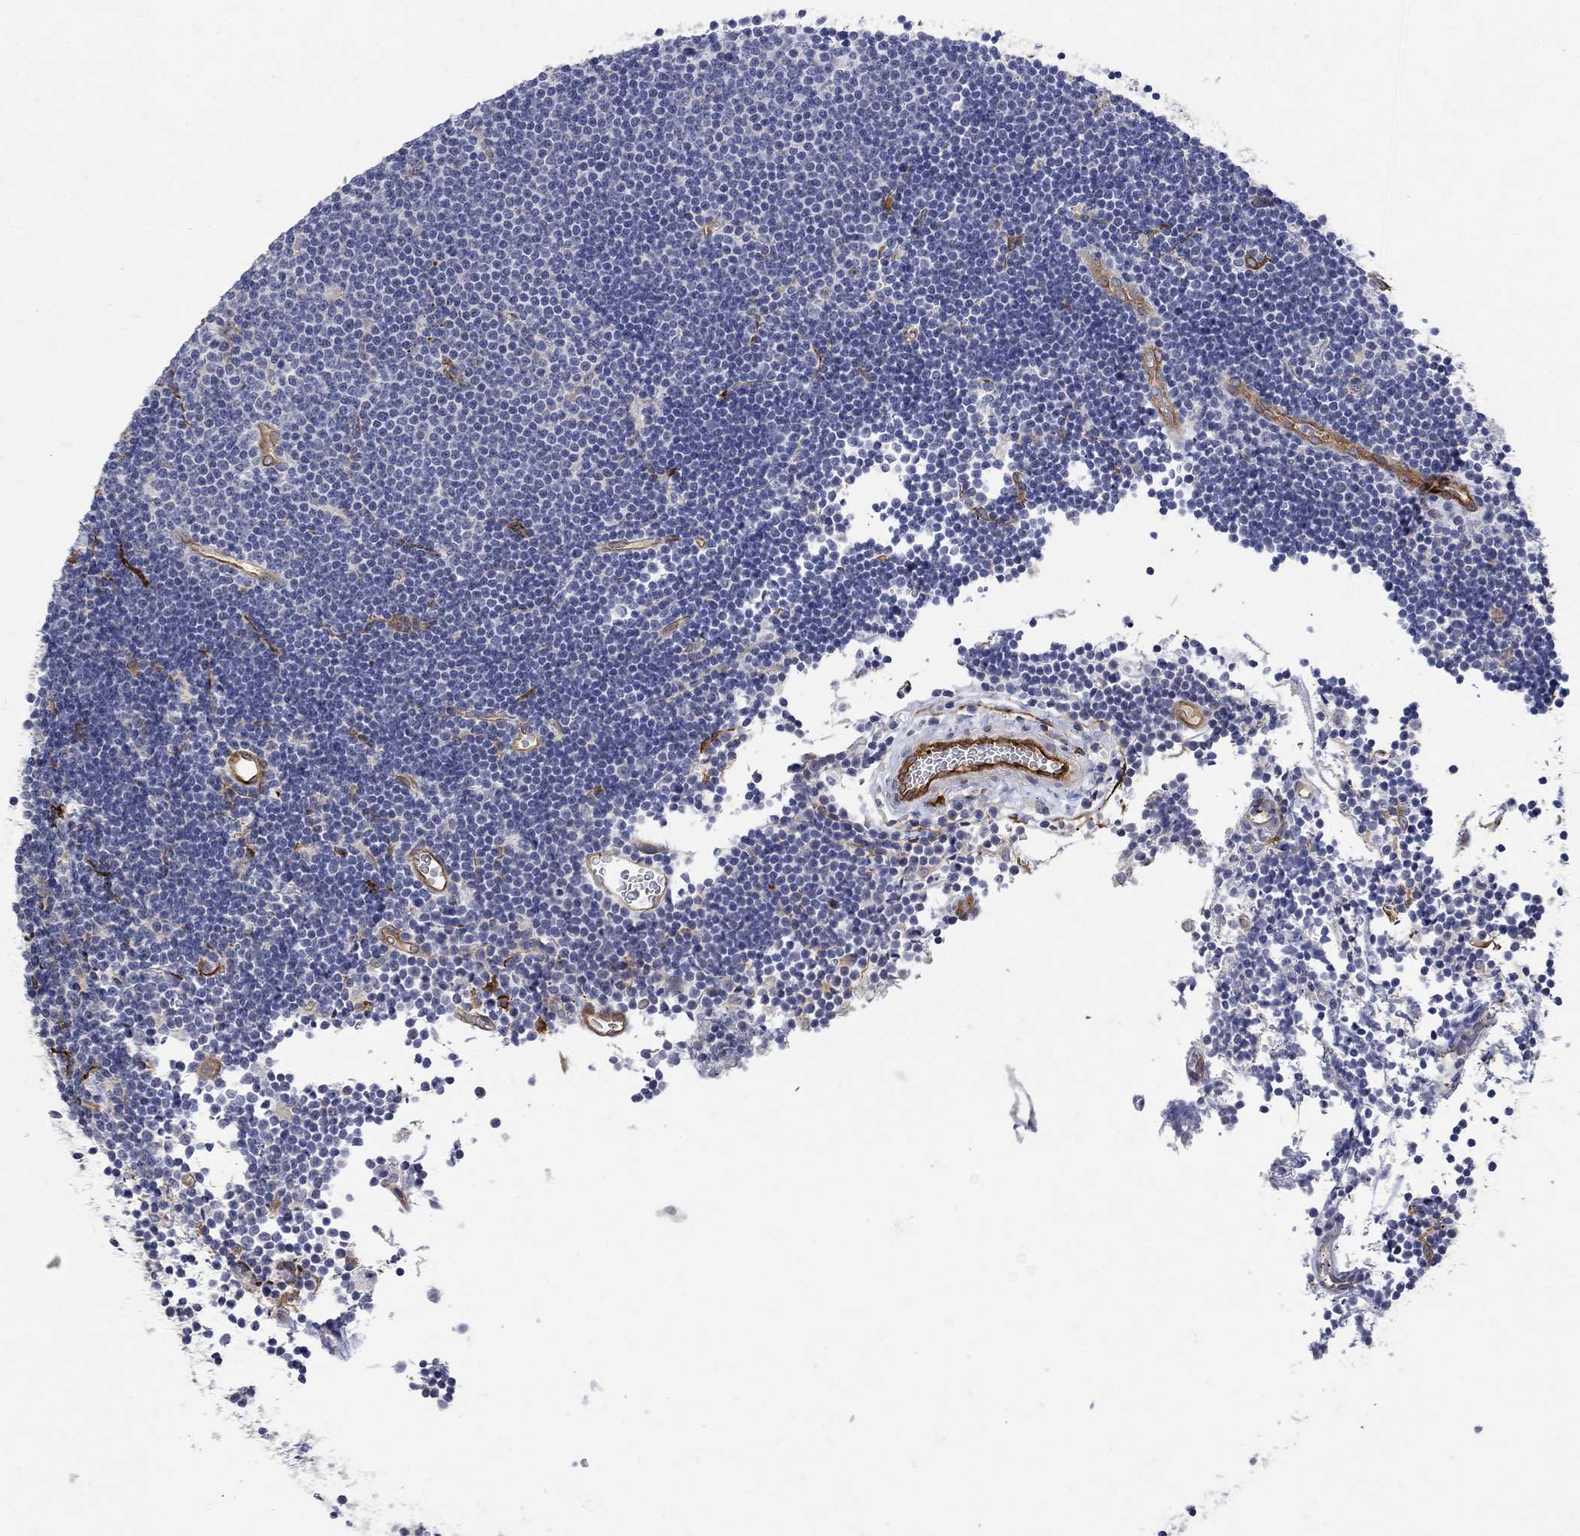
{"staining": {"intensity": "negative", "quantity": "none", "location": "none"}, "tissue": "lymphoma", "cell_type": "Tumor cells", "image_type": "cancer", "snomed": [{"axis": "morphology", "description": "Malignant lymphoma, non-Hodgkin's type, Low grade"}, {"axis": "topography", "description": "Brain"}], "caption": "This photomicrograph is of low-grade malignant lymphoma, non-Hodgkin's type stained with IHC to label a protein in brown with the nuclei are counter-stained blue. There is no positivity in tumor cells.", "gene": "TGM2", "patient": {"sex": "female", "age": 66}}